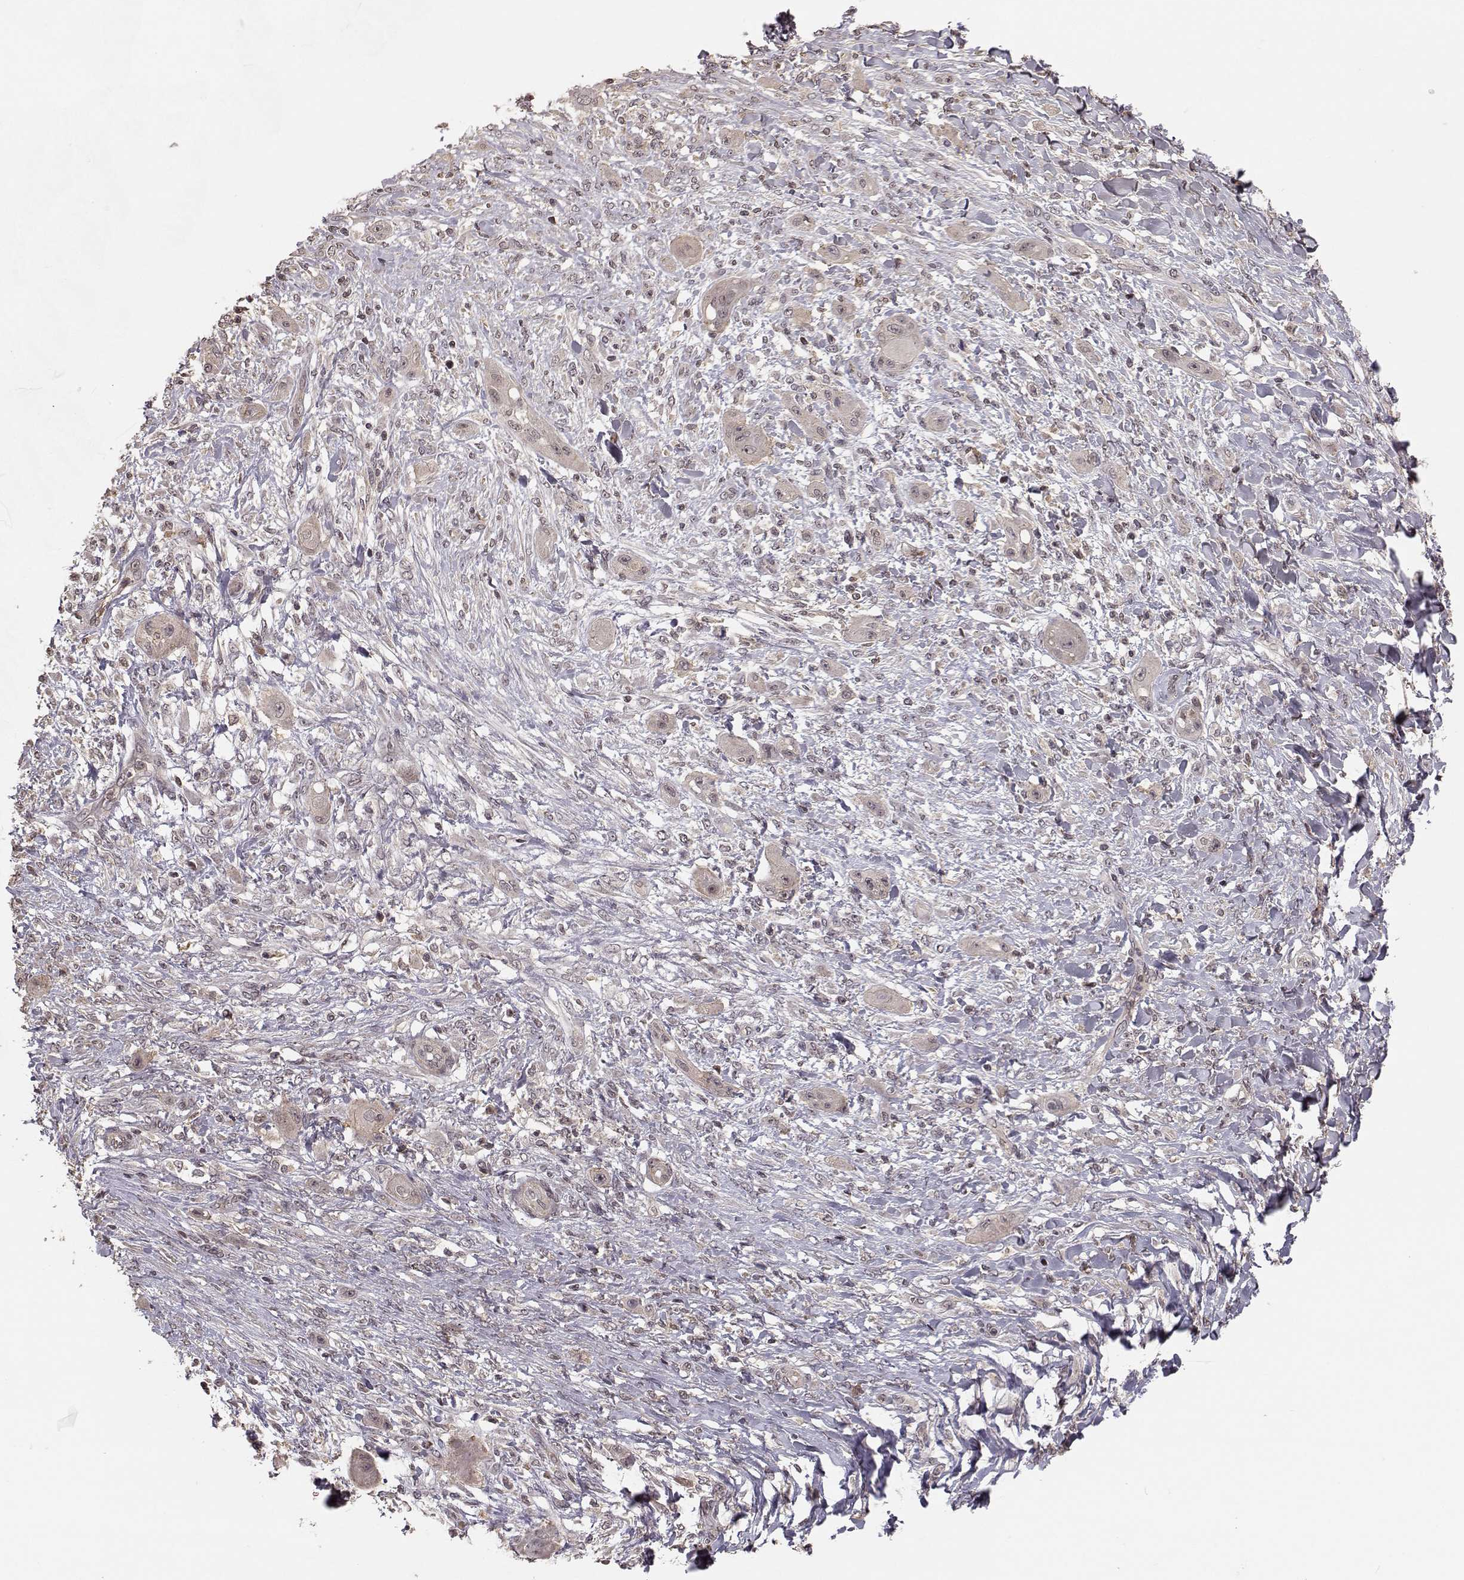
{"staining": {"intensity": "negative", "quantity": "none", "location": "none"}, "tissue": "skin cancer", "cell_type": "Tumor cells", "image_type": "cancer", "snomed": [{"axis": "morphology", "description": "Squamous cell carcinoma, NOS"}, {"axis": "topography", "description": "Skin"}], "caption": "Immunohistochemistry of human skin cancer (squamous cell carcinoma) exhibits no positivity in tumor cells.", "gene": "PLEKHG3", "patient": {"sex": "male", "age": 62}}